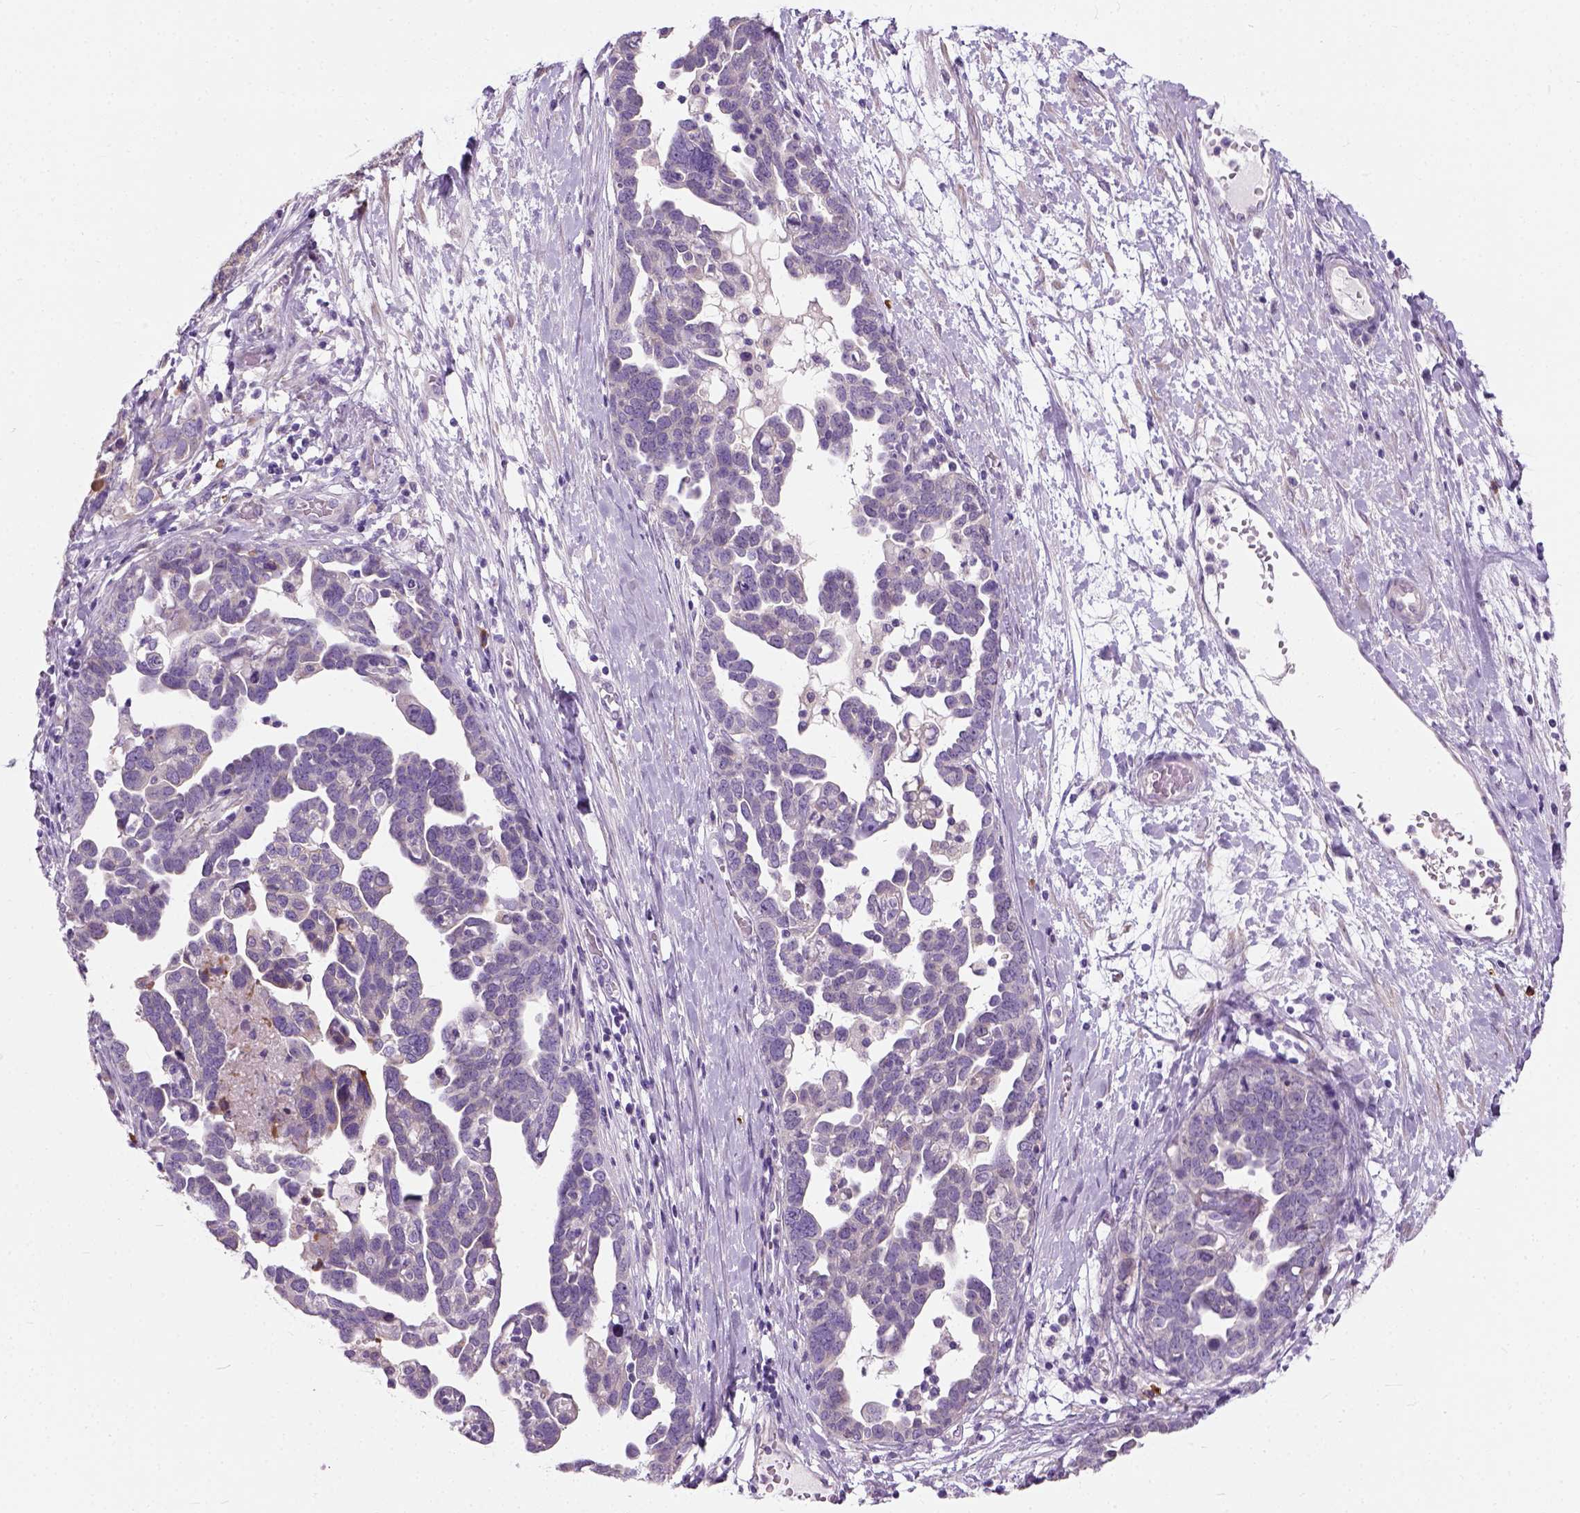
{"staining": {"intensity": "negative", "quantity": "none", "location": "none"}, "tissue": "ovarian cancer", "cell_type": "Tumor cells", "image_type": "cancer", "snomed": [{"axis": "morphology", "description": "Cystadenocarcinoma, serous, NOS"}, {"axis": "topography", "description": "Ovary"}], "caption": "An IHC micrograph of serous cystadenocarcinoma (ovarian) is shown. There is no staining in tumor cells of serous cystadenocarcinoma (ovarian).", "gene": "TRIM72", "patient": {"sex": "female", "age": 54}}